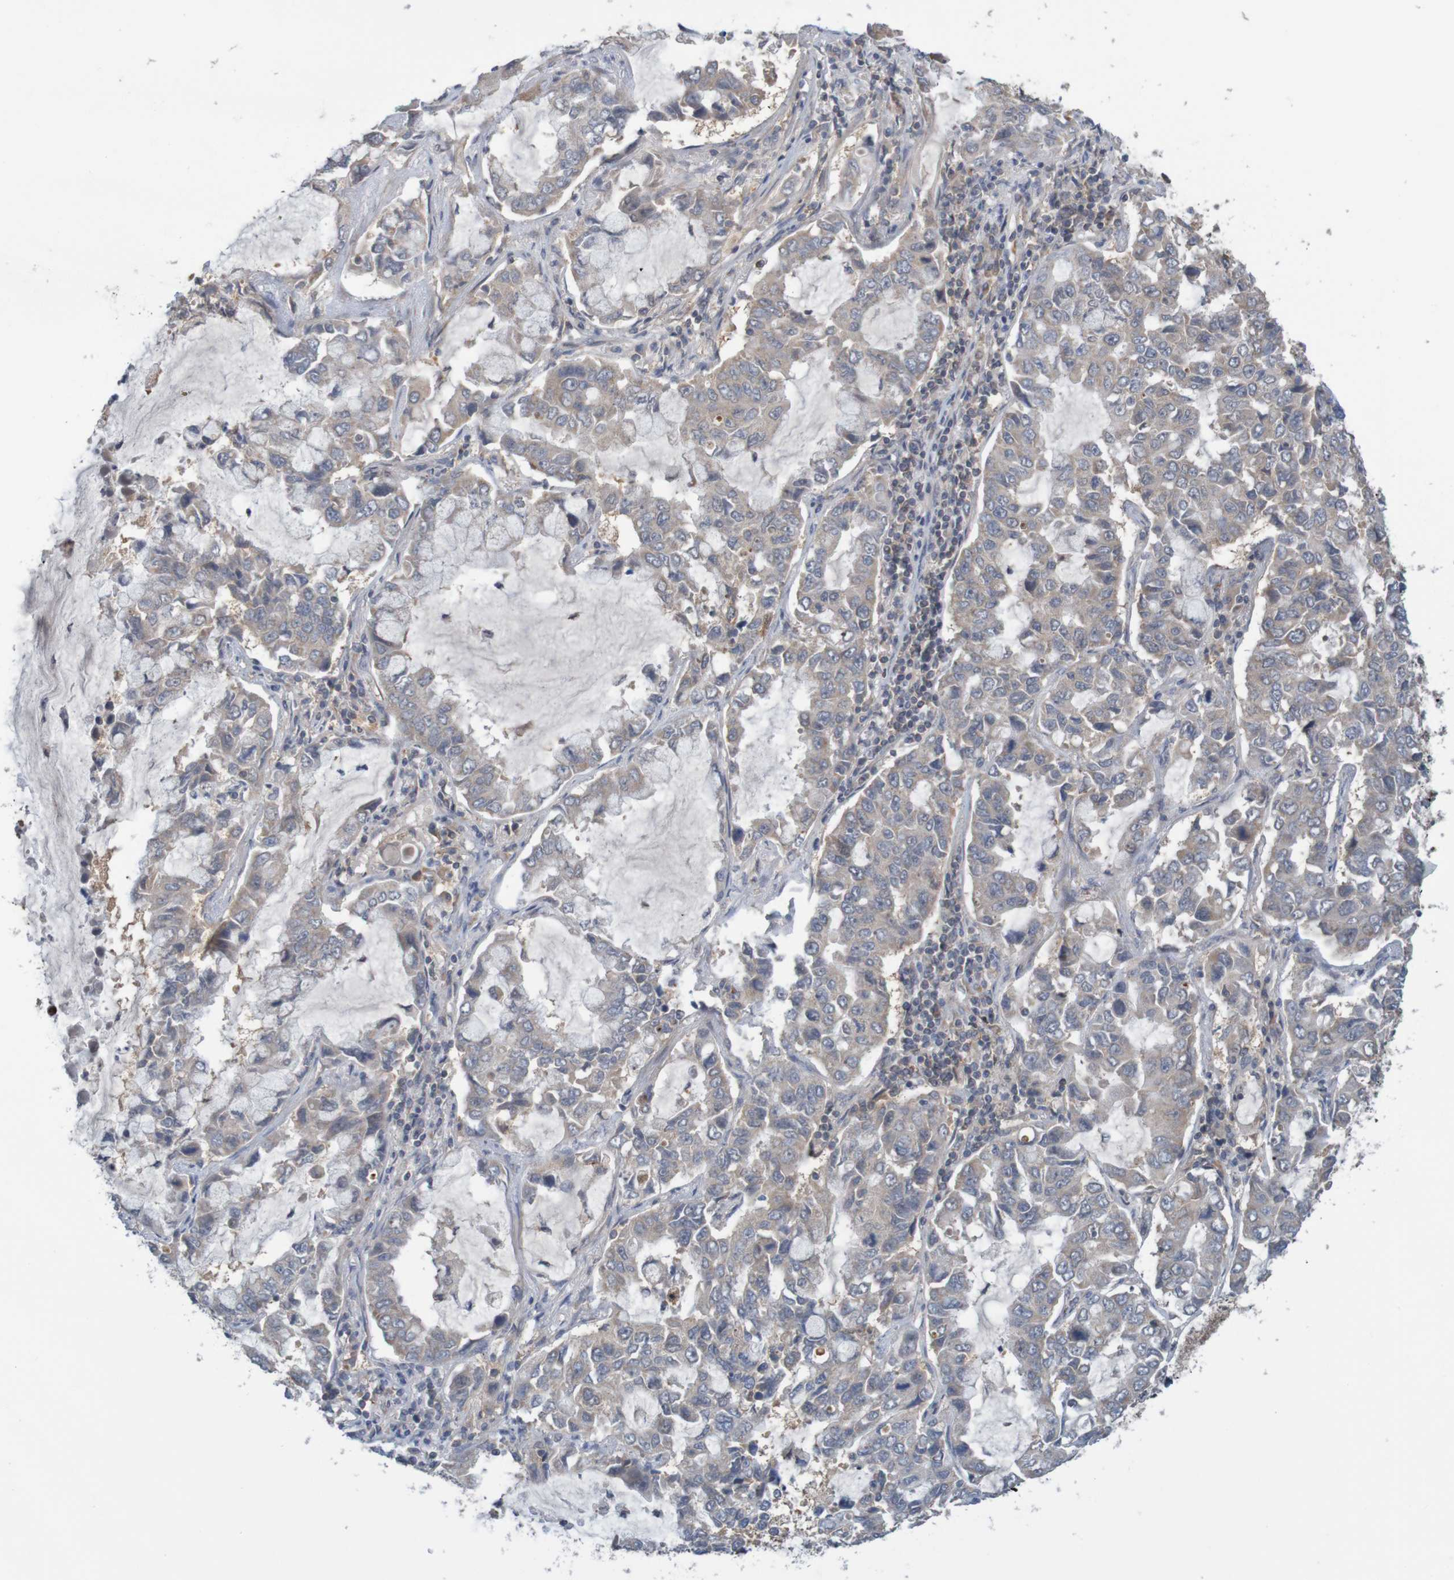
{"staining": {"intensity": "weak", "quantity": "<25%", "location": "cytoplasmic/membranous"}, "tissue": "lung cancer", "cell_type": "Tumor cells", "image_type": "cancer", "snomed": [{"axis": "morphology", "description": "Adenocarcinoma, NOS"}, {"axis": "topography", "description": "Lung"}], "caption": "Tumor cells are negative for brown protein staining in lung cancer (adenocarcinoma). (DAB immunohistochemistry visualized using brightfield microscopy, high magnification).", "gene": "ANKK1", "patient": {"sex": "male", "age": 64}}